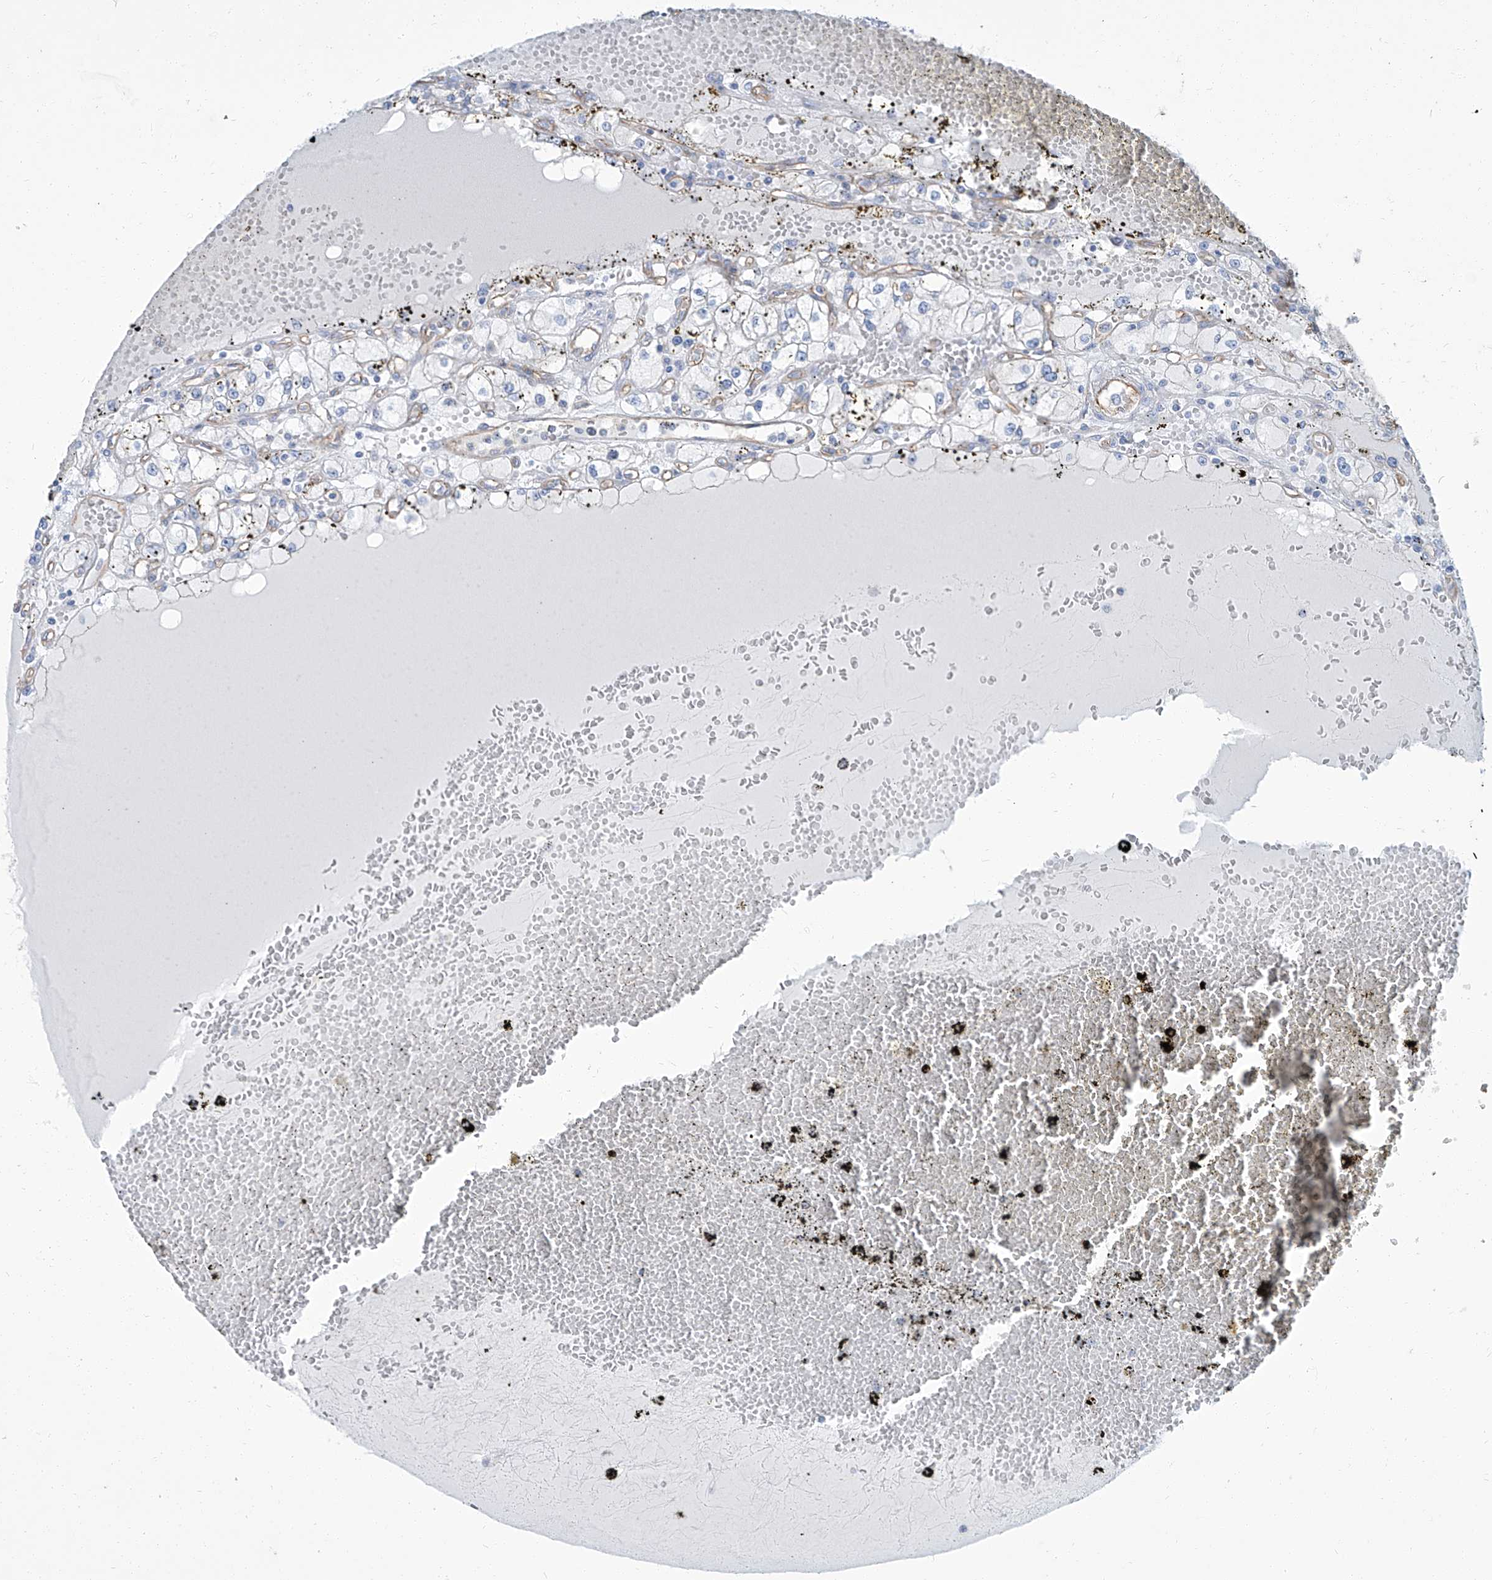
{"staining": {"intensity": "negative", "quantity": "none", "location": "none"}, "tissue": "renal cancer", "cell_type": "Tumor cells", "image_type": "cancer", "snomed": [{"axis": "morphology", "description": "Adenocarcinoma, NOS"}, {"axis": "topography", "description": "Kidney"}], "caption": "DAB immunohistochemical staining of adenocarcinoma (renal) exhibits no significant expression in tumor cells.", "gene": "TXLNB", "patient": {"sex": "male", "age": 56}}